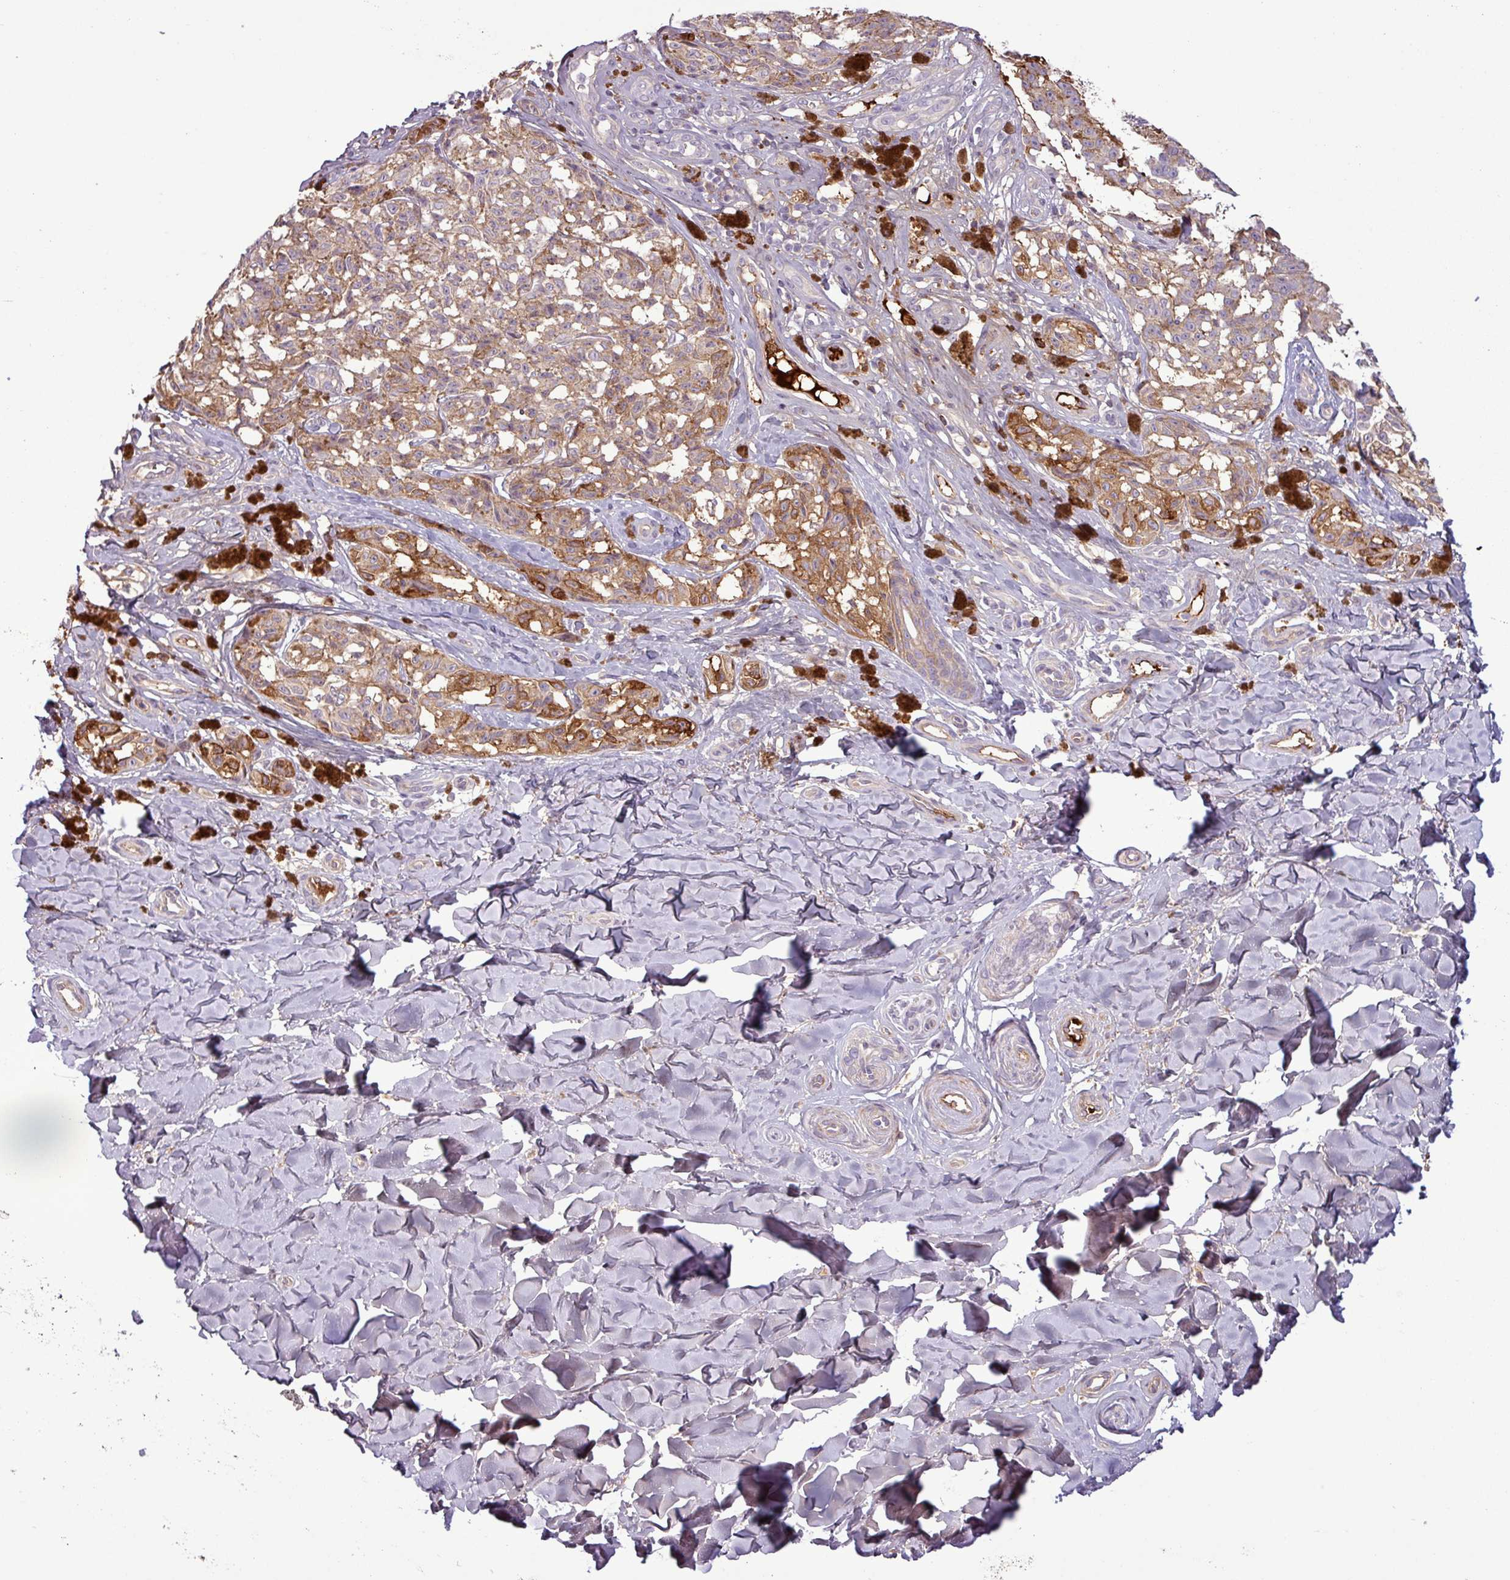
{"staining": {"intensity": "weak", "quantity": ">75%", "location": "cytoplasmic/membranous"}, "tissue": "melanoma", "cell_type": "Tumor cells", "image_type": "cancer", "snomed": [{"axis": "morphology", "description": "Malignant melanoma, NOS"}, {"axis": "topography", "description": "Skin"}], "caption": "About >75% of tumor cells in human melanoma show weak cytoplasmic/membranous protein expression as visualized by brown immunohistochemical staining.", "gene": "C4B", "patient": {"sex": "female", "age": 65}}